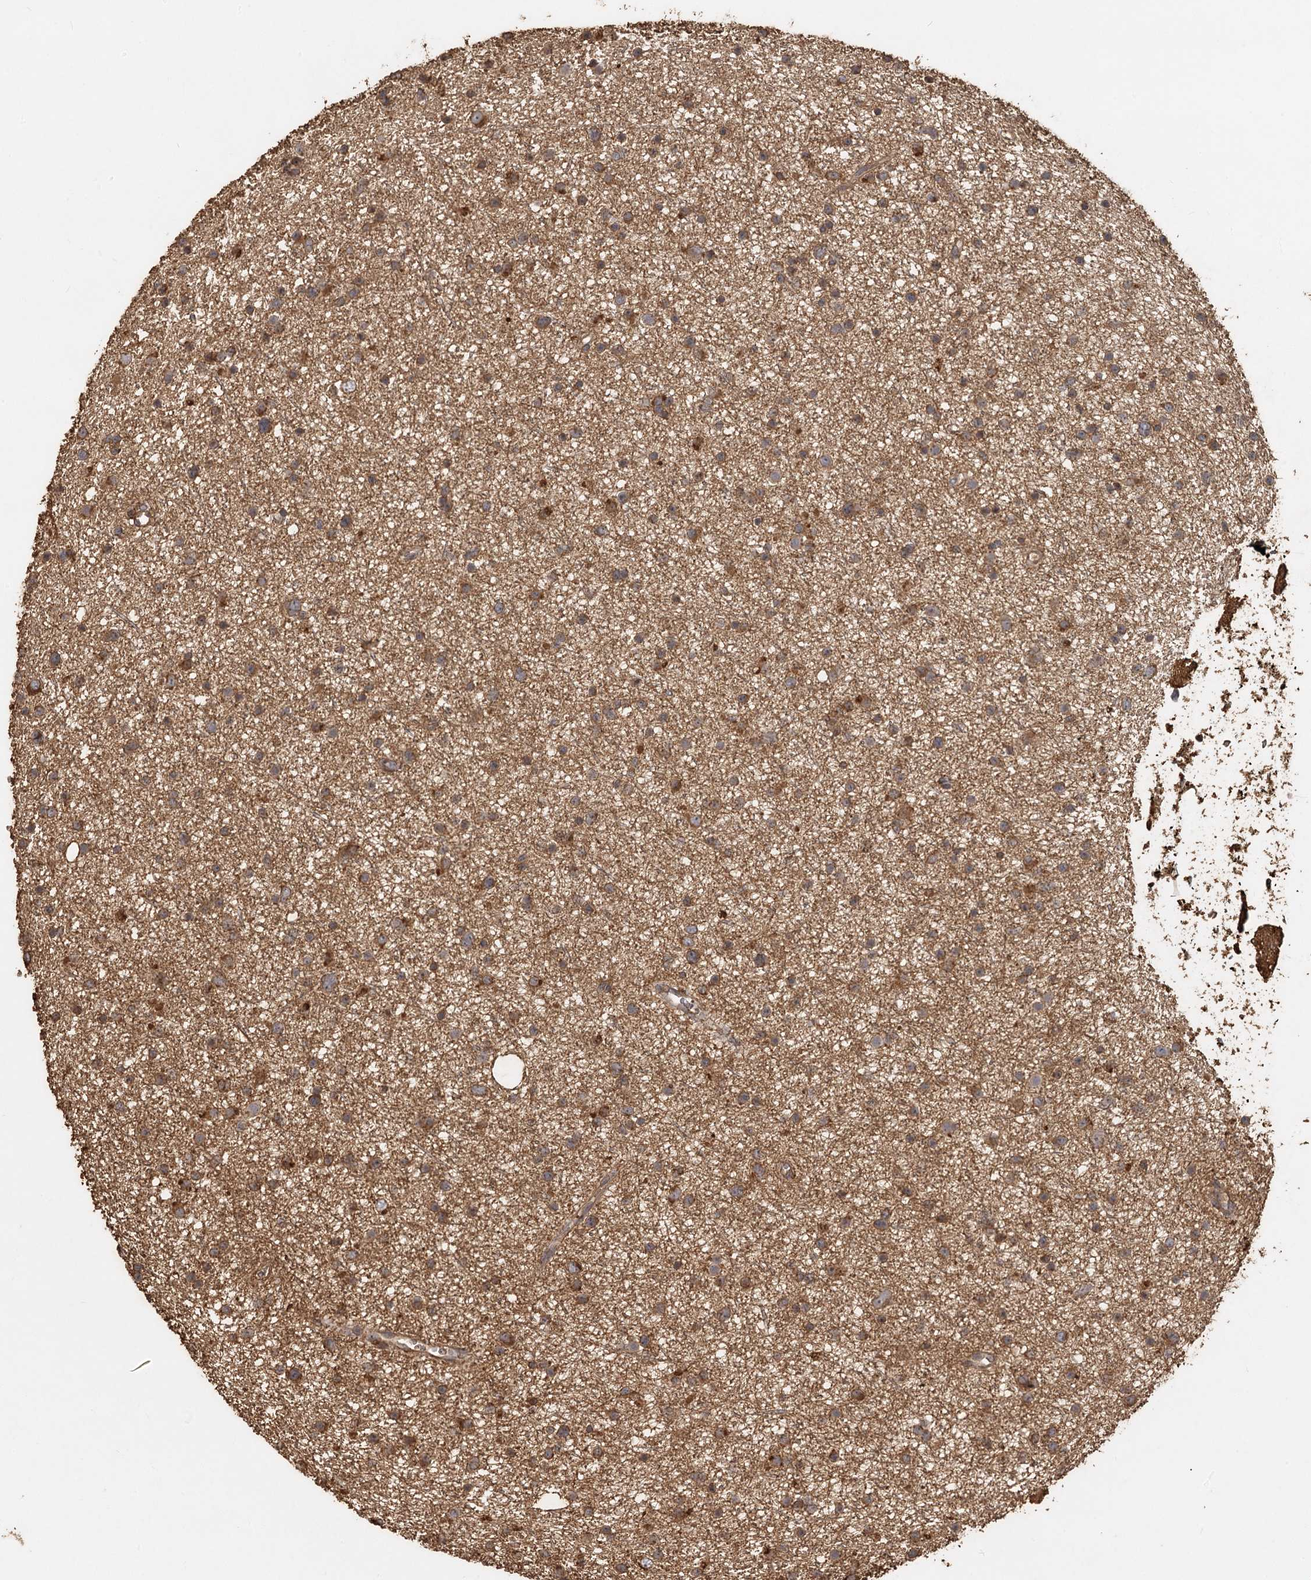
{"staining": {"intensity": "moderate", "quantity": ">75%", "location": "cytoplasmic/membranous"}, "tissue": "glioma", "cell_type": "Tumor cells", "image_type": "cancer", "snomed": [{"axis": "morphology", "description": "Glioma, malignant, Low grade"}, {"axis": "topography", "description": "Cerebral cortex"}], "caption": "Glioma was stained to show a protein in brown. There is medium levels of moderate cytoplasmic/membranous positivity in about >75% of tumor cells. The staining was performed using DAB (3,3'-diaminobenzidine), with brown indicating positive protein expression. Nuclei are stained blue with hematoxylin.", "gene": "PIK3C2A", "patient": {"sex": "female", "age": 39}}